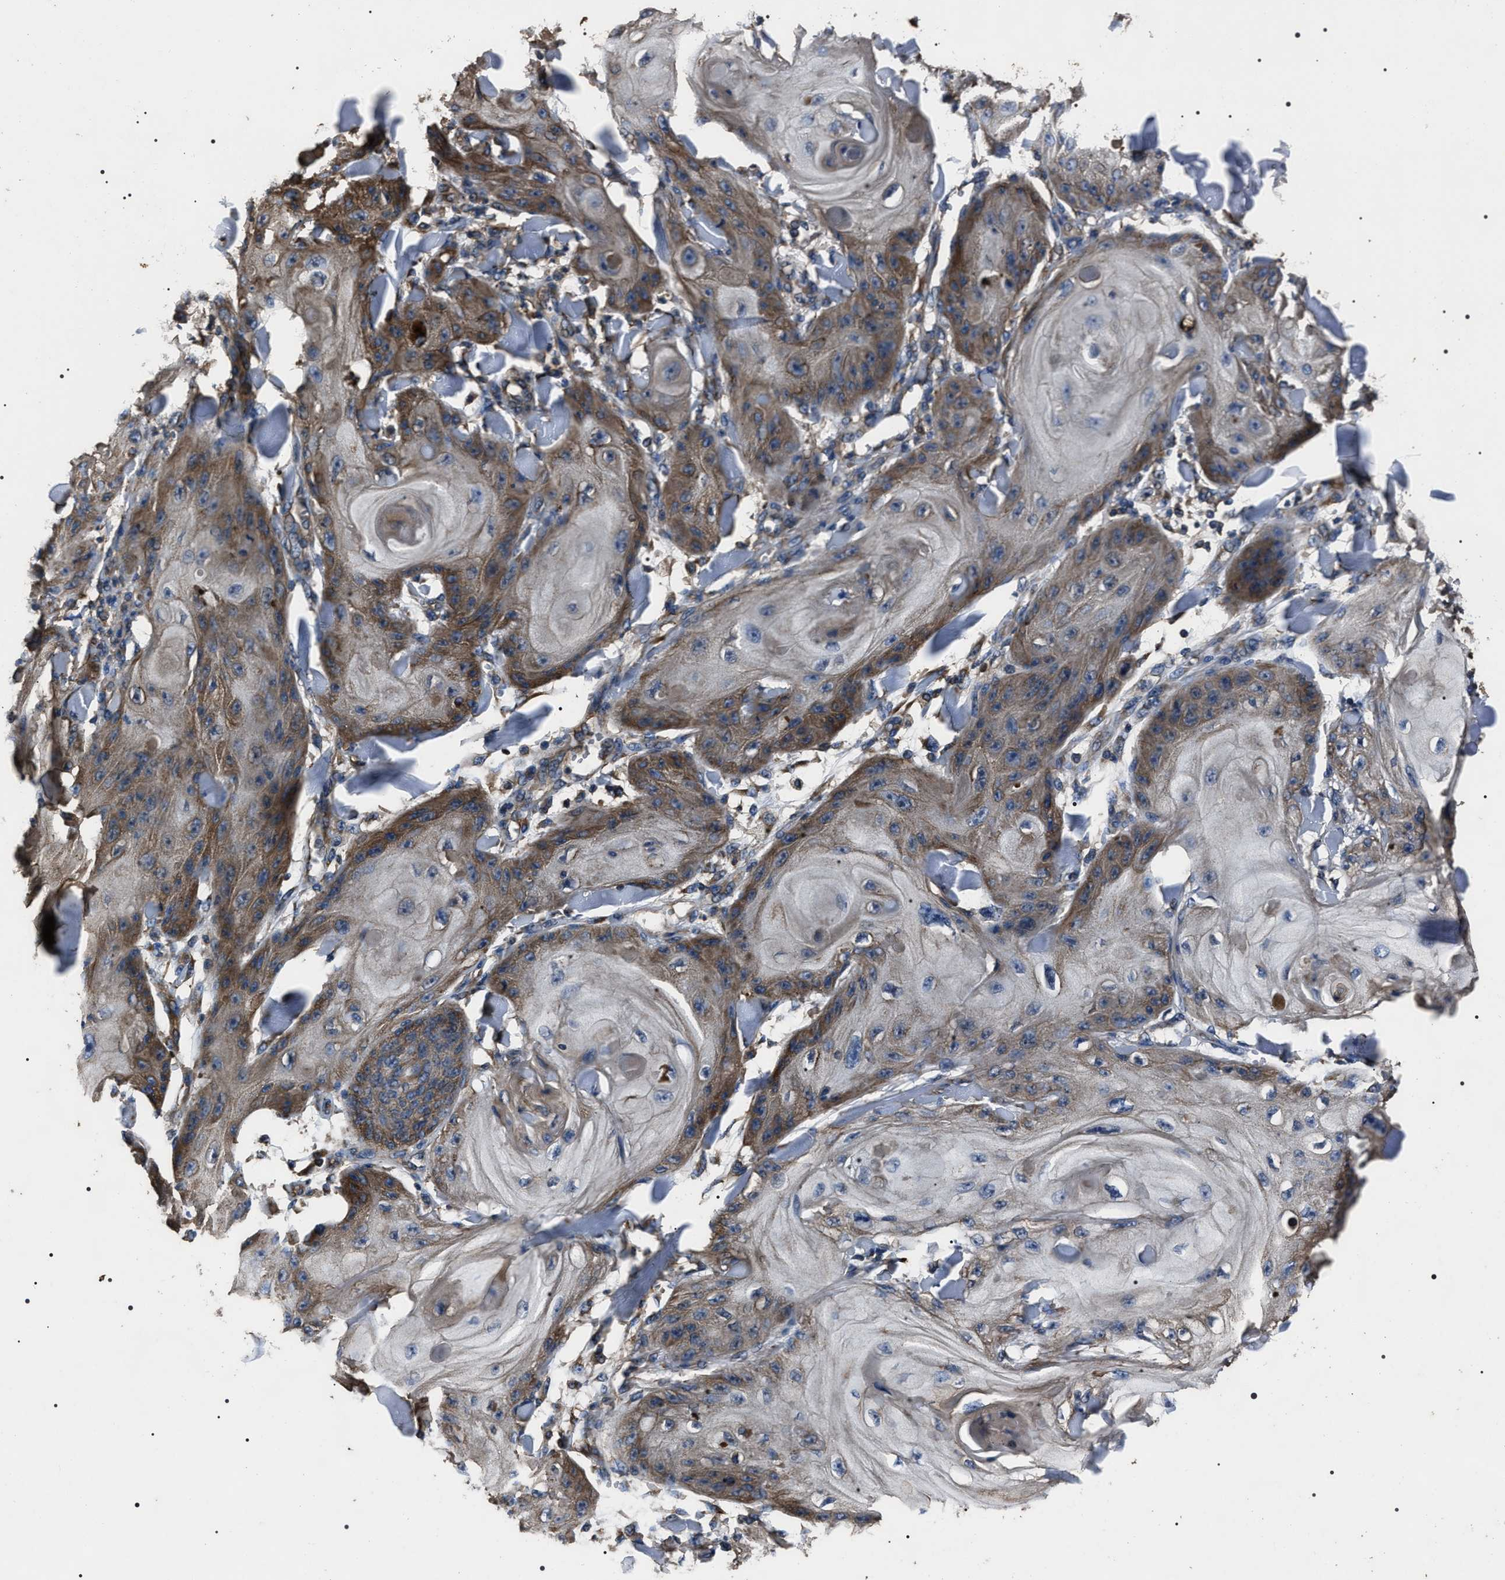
{"staining": {"intensity": "moderate", "quantity": "25%-75%", "location": "cytoplasmic/membranous"}, "tissue": "skin cancer", "cell_type": "Tumor cells", "image_type": "cancer", "snomed": [{"axis": "morphology", "description": "Squamous cell carcinoma, NOS"}, {"axis": "topography", "description": "Skin"}], "caption": "Squamous cell carcinoma (skin) was stained to show a protein in brown. There is medium levels of moderate cytoplasmic/membranous positivity in approximately 25%-75% of tumor cells.", "gene": "HSCB", "patient": {"sex": "male", "age": 74}}